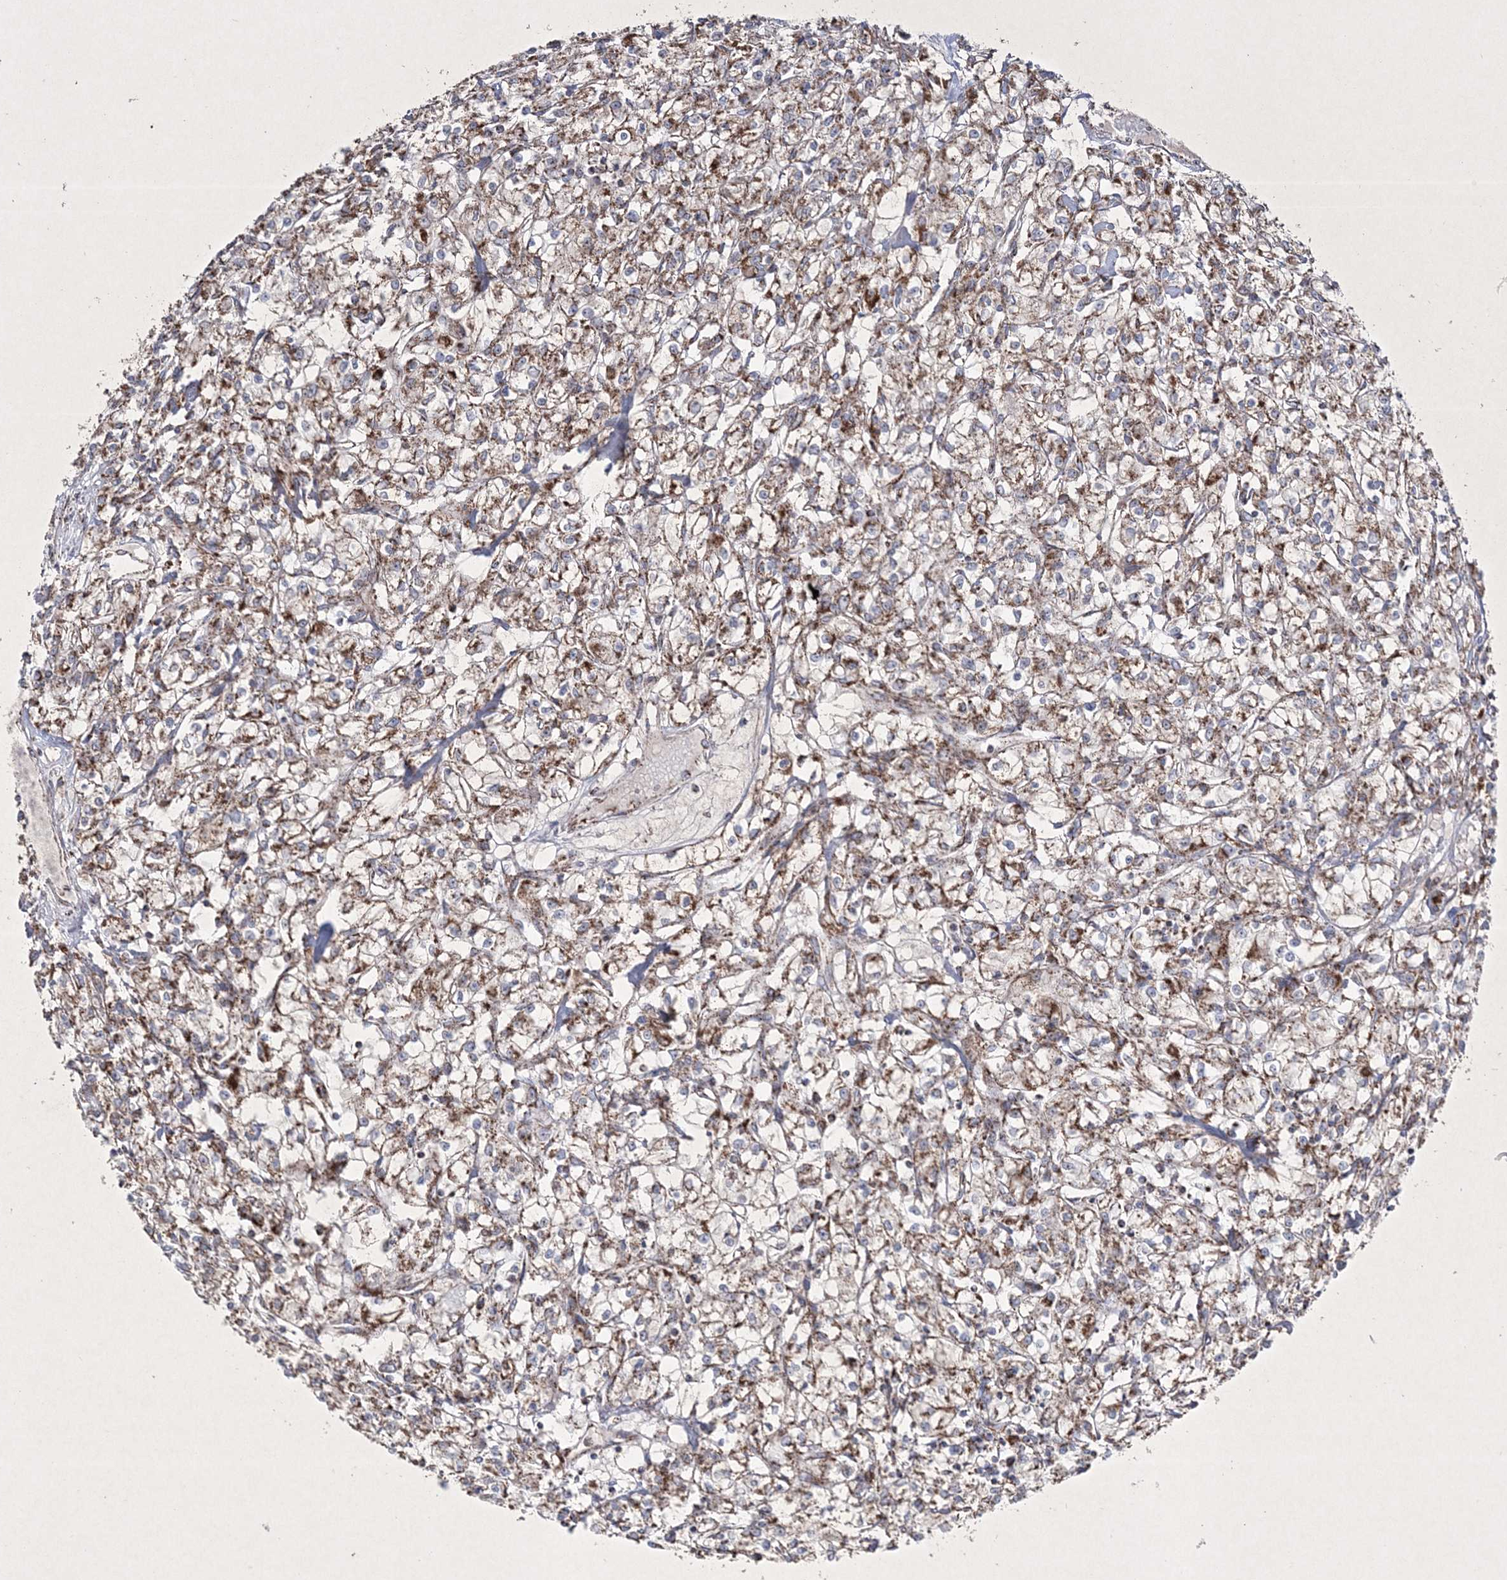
{"staining": {"intensity": "moderate", "quantity": ">75%", "location": "cytoplasmic/membranous"}, "tissue": "renal cancer", "cell_type": "Tumor cells", "image_type": "cancer", "snomed": [{"axis": "morphology", "description": "Adenocarcinoma, NOS"}, {"axis": "topography", "description": "Kidney"}], "caption": "Tumor cells reveal medium levels of moderate cytoplasmic/membranous positivity in approximately >75% of cells in renal adenocarcinoma.", "gene": "RICTOR", "patient": {"sex": "female", "age": 59}}